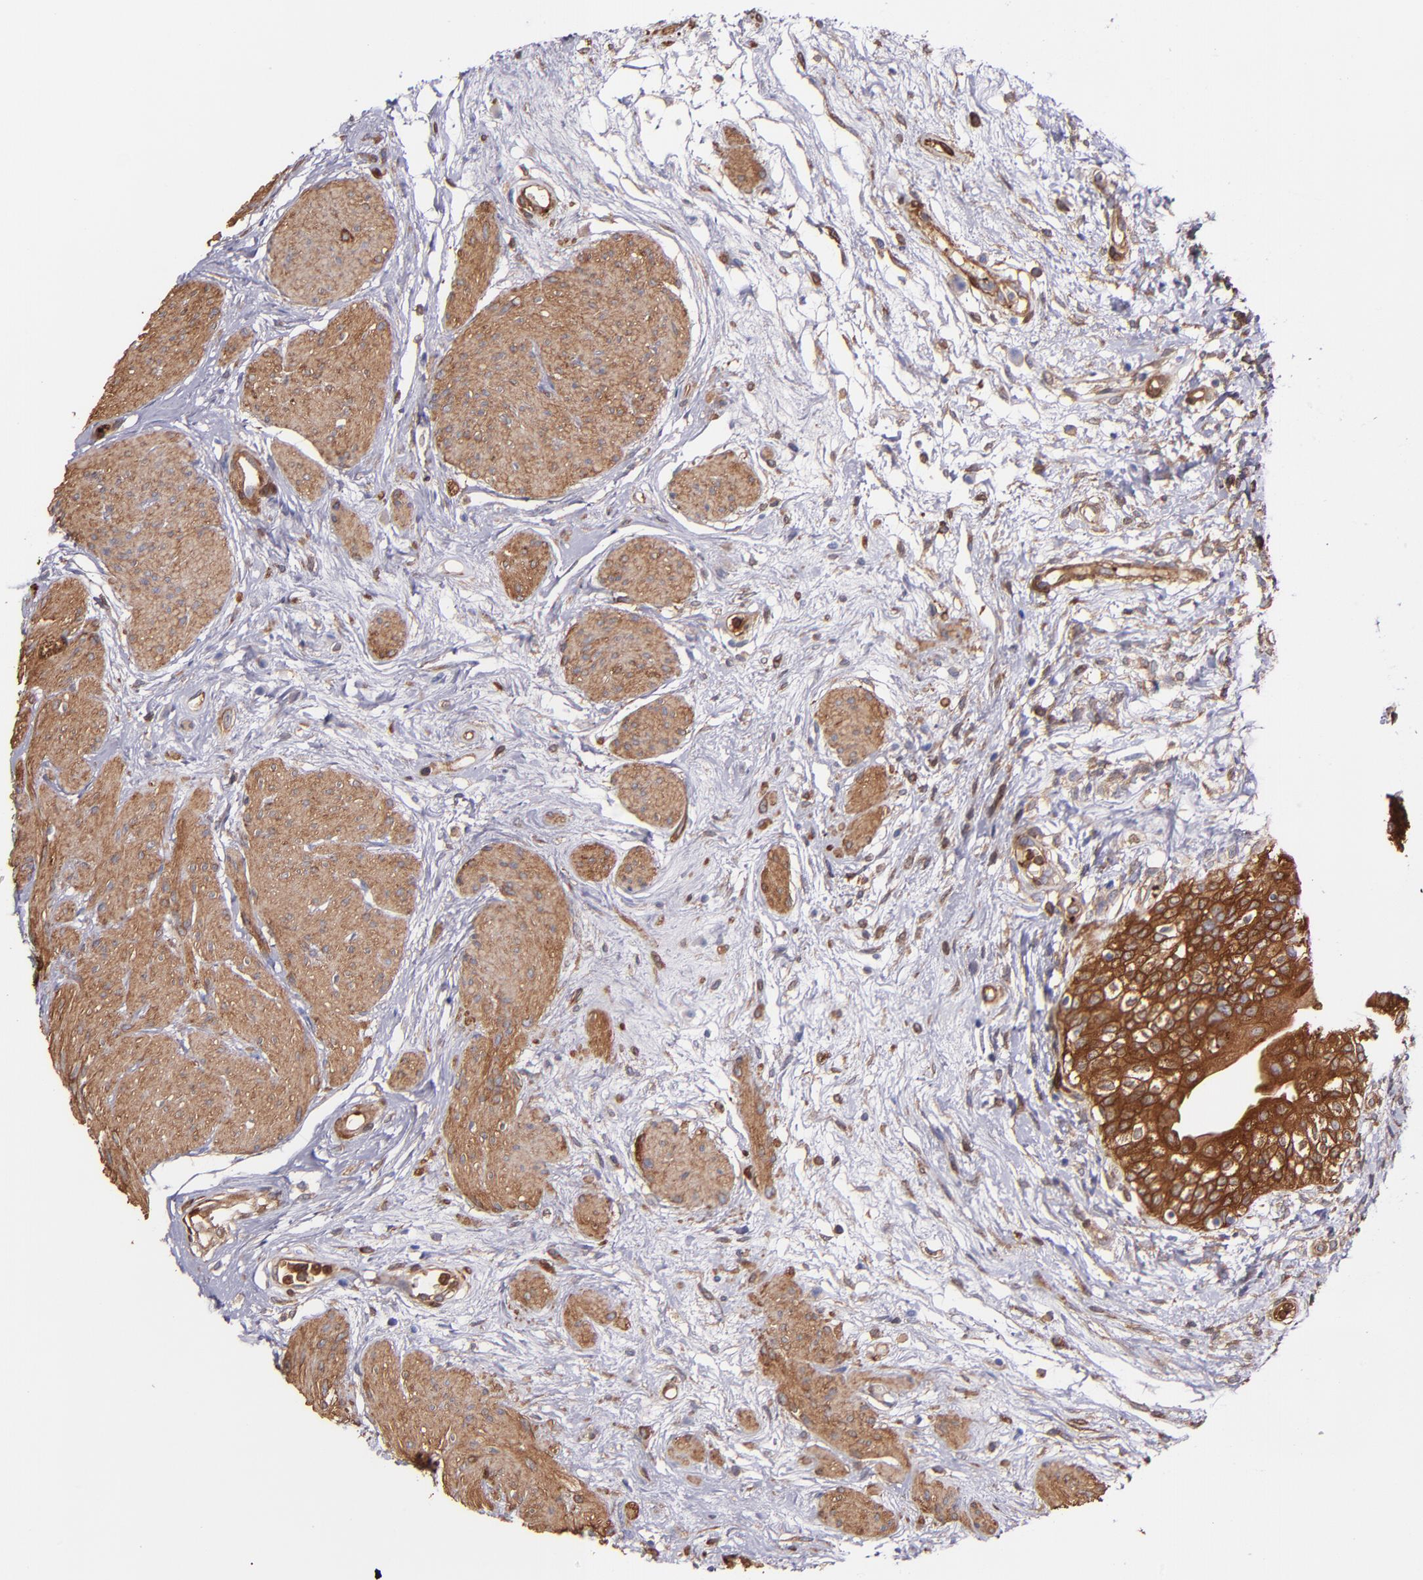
{"staining": {"intensity": "strong", "quantity": ">75%", "location": "cytoplasmic/membranous"}, "tissue": "urinary bladder", "cell_type": "Urothelial cells", "image_type": "normal", "snomed": [{"axis": "morphology", "description": "Normal tissue, NOS"}, {"axis": "topography", "description": "Urinary bladder"}], "caption": "Unremarkable urinary bladder displays strong cytoplasmic/membranous positivity in approximately >75% of urothelial cells The protein of interest is stained brown, and the nuclei are stained in blue (DAB IHC with brightfield microscopy, high magnification)..", "gene": "VCL", "patient": {"sex": "female", "age": 55}}